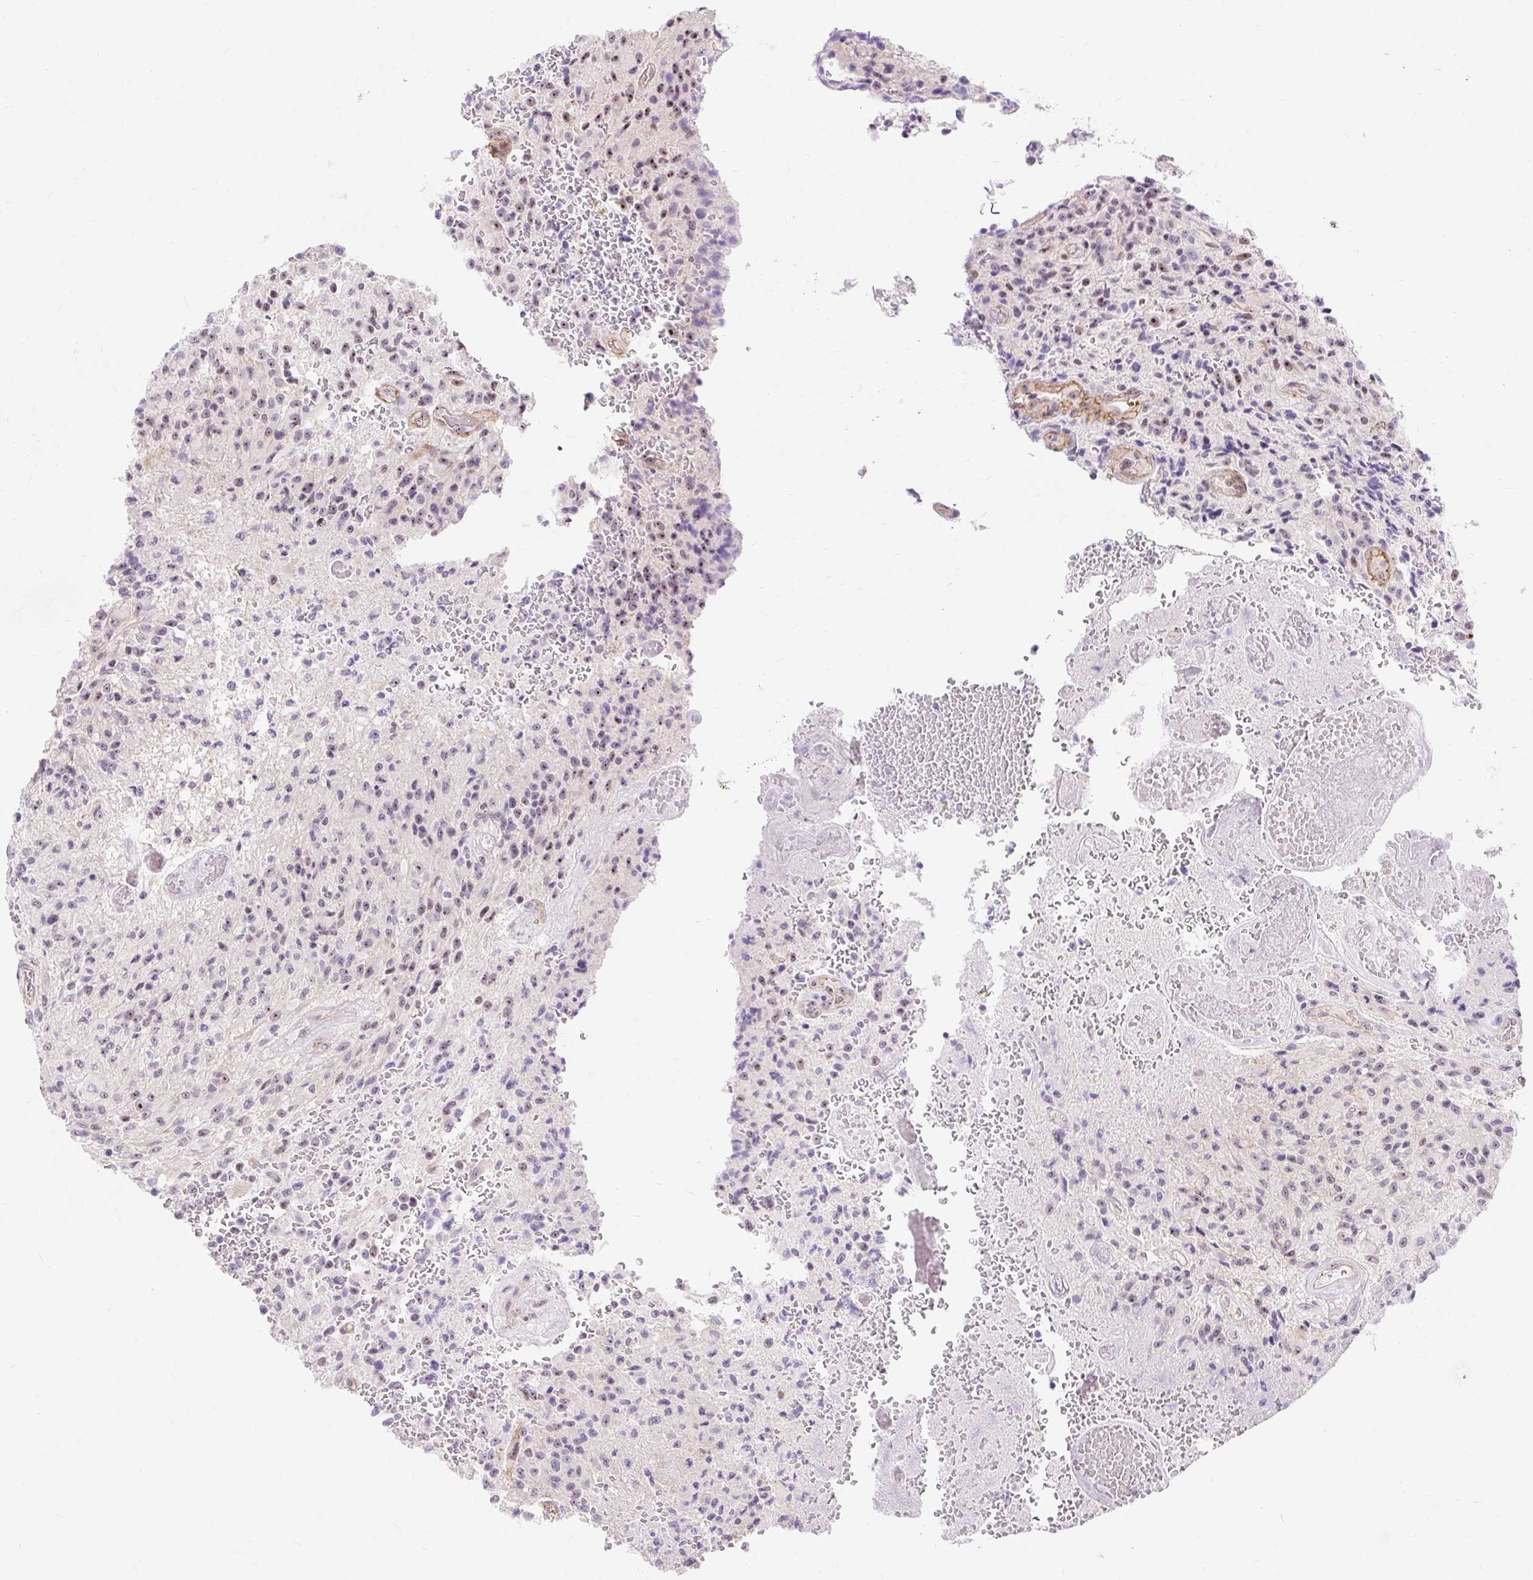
{"staining": {"intensity": "weak", "quantity": "<25%", "location": "nuclear"}, "tissue": "glioma", "cell_type": "Tumor cells", "image_type": "cancer", "snomed": [{"axis": "morphology", "description": "Normal tissue, NOS"}, {"axis": "morphology", "description": "Glioma, malignant, High grade"}, {"axis": "topography", "description": "Cerebral cortex"}], "caption": "A photomicrograph of glioma stained for a protein displays no brown staining in tumor cells.", "gene": "OBP2A", "patient": {"sex": "male", "age": 56}}